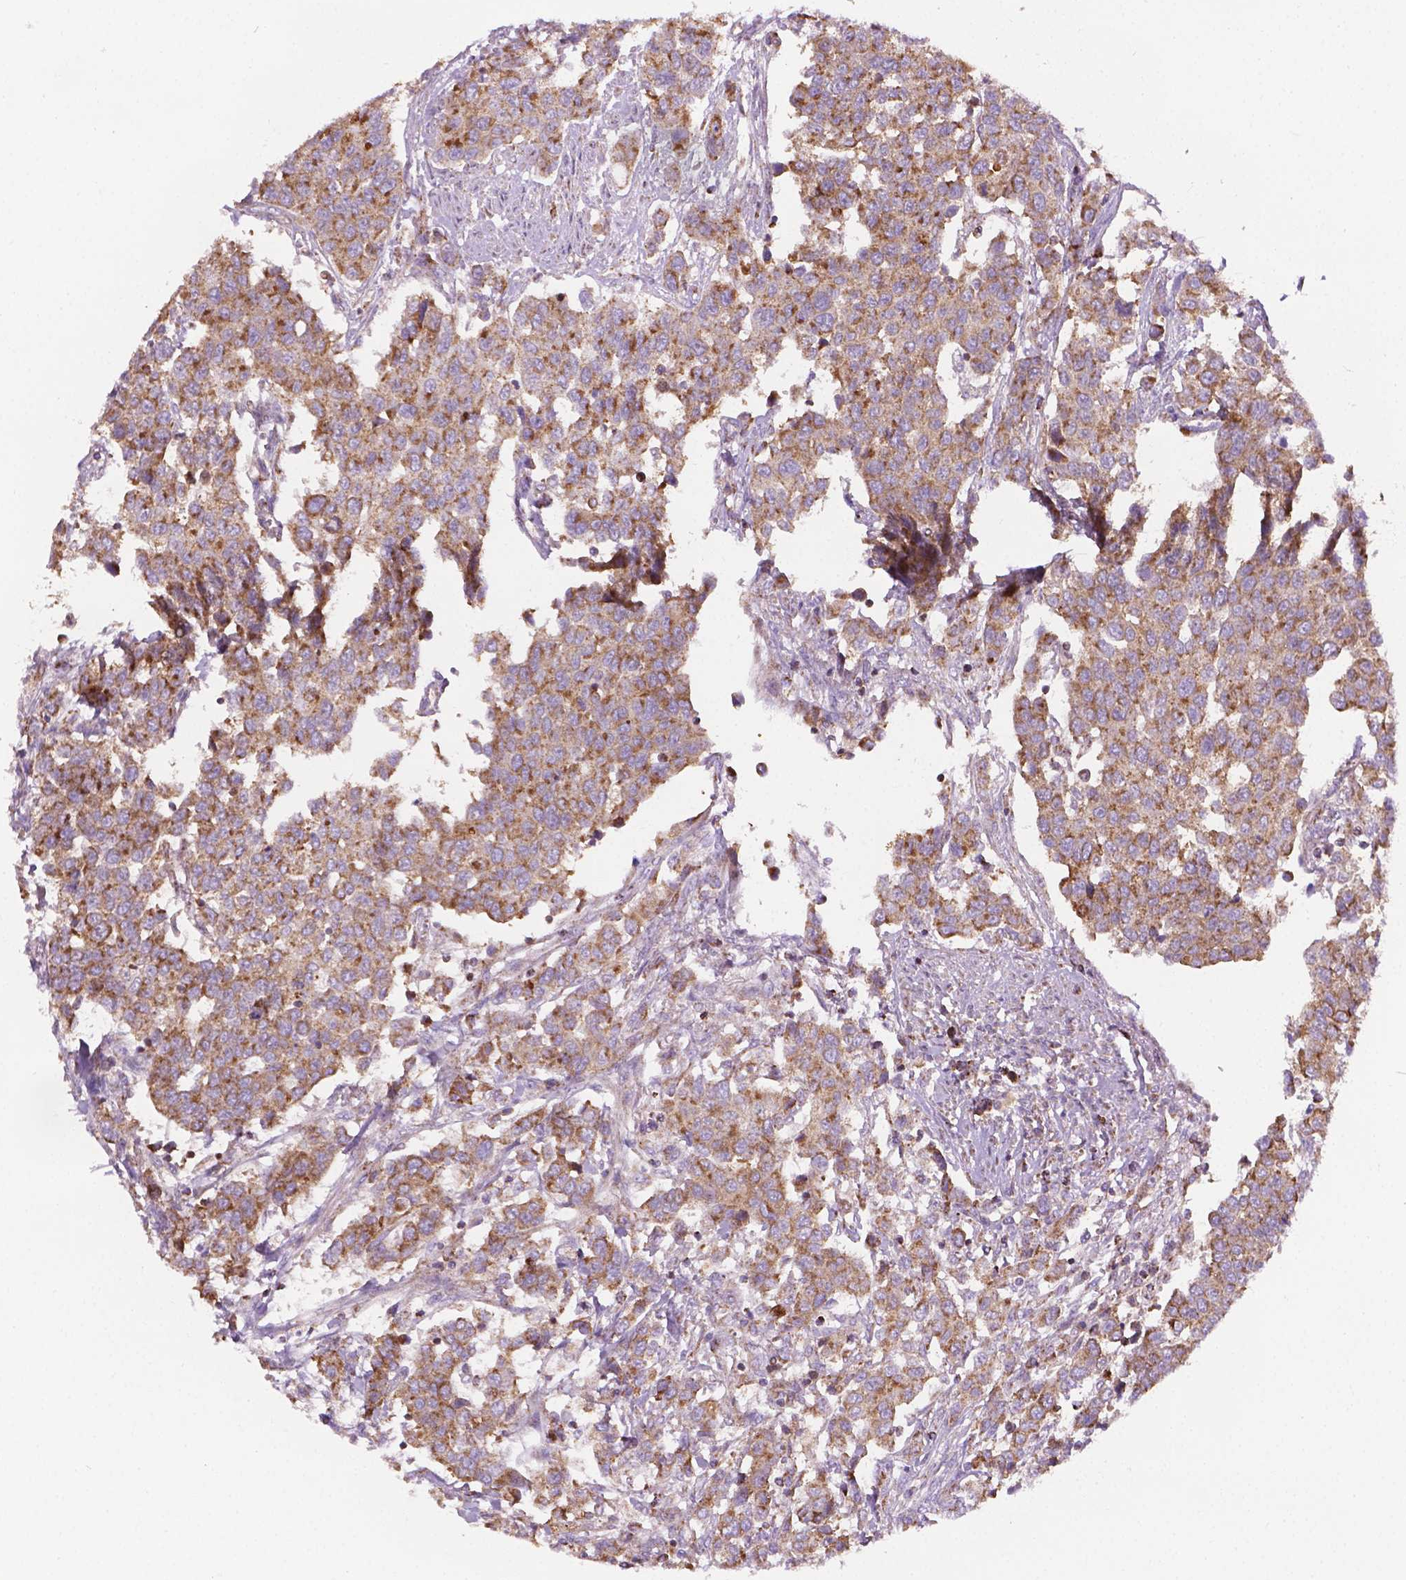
{"staining": {"intensity": "moderate", "quantity": ">75%", "location": "cytoplasmic/membranous"}, "tissue": "urothelial cancer", "cell_type": "Tumor cells", "image_type": "cancer", "snomed": [{"axis": "morphology", "description": "Urothelial carcinoma, High grade"}, {"axis": "topography", "description": "Urinary bladder"}], "caption": "A medium amount of moderate cytoplasmic/membranous expression is appreciated in about >75% of tumor cells in urothelial cancer tissue.", "gene": "PIBF1", "patient": {"sex": "female", "age": 58}}